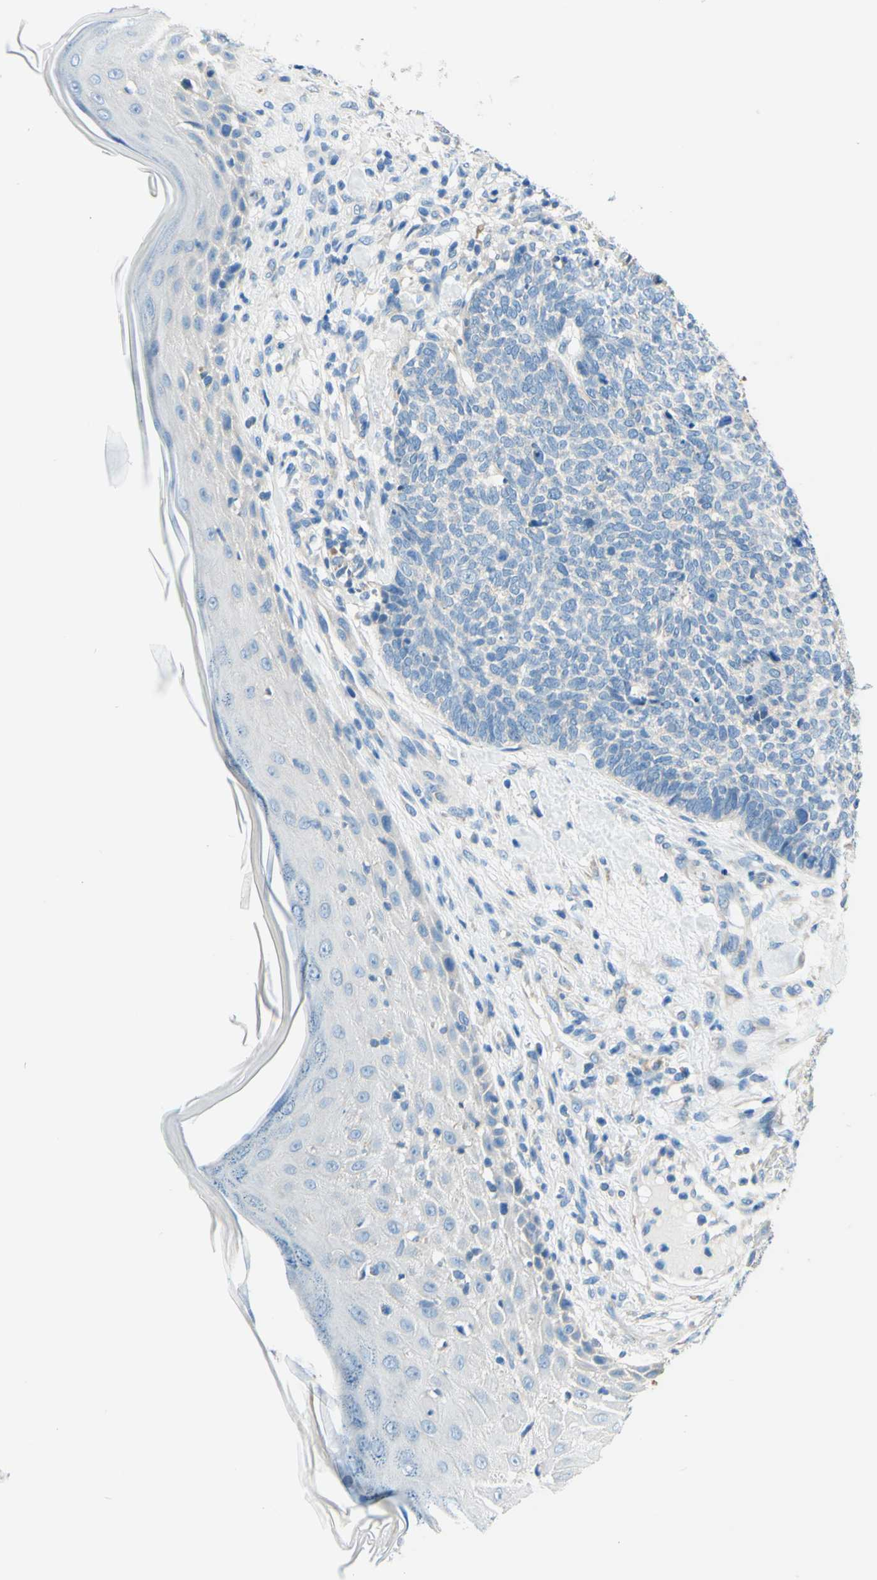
{"staining": {"intensity": "negative", "quantity": "none", "location": "none"}, "tissue": "skin cancer", "cell_type": "Tumor cells", "image_type": "cancer", "snomed": [{"axis": "morphology", "description": "Basal cell carcinoma"}, {"axis": "topography", "description": "Skin"}], "caption": "Immunohistochemistry (IHC) of skin basal cell carcinoma exhibits no positivity in tumor cells. Brightfield microscopy of immunohistochemistry (IHC) stained with DAB (brown) and hematoxylin (blue), captured at high magnification.", "gene": "PASD1", "patient": {"sex": "female", "age": 84}}